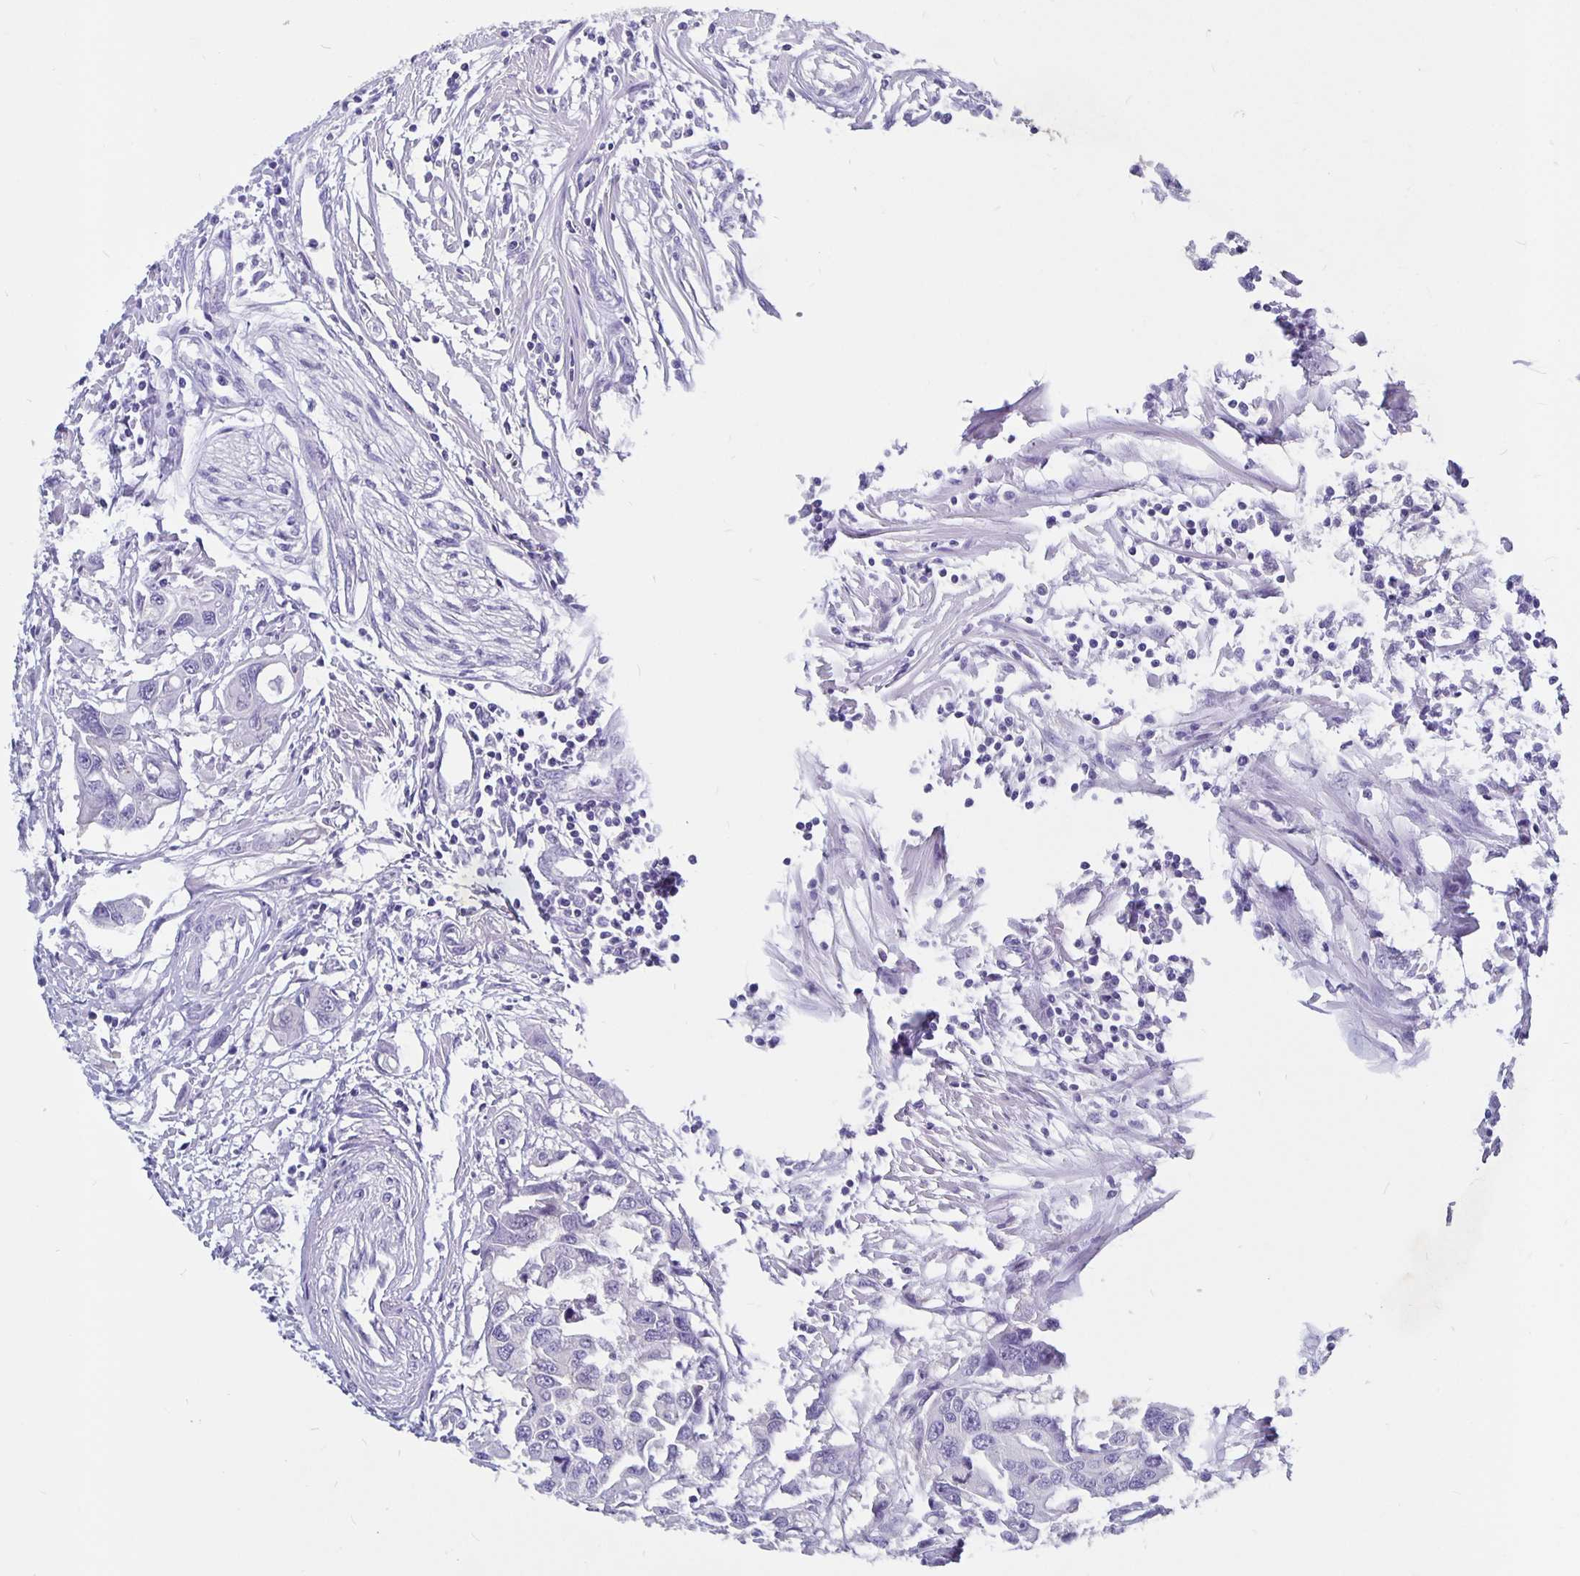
{"staining": {"intensity": "negative", "quantity": "none", "location": "none"}, "tissue": "colorectal cancer", "cell_type": "Tumor cells", "image_type": "cancer", "snomed": [{"axis": "morphology", "description": "Adenocarcinoma, NOS"}, {"axis": "topography", "description": "Colon"}], "caption": "A histopathology image of human colorectal cancer (adenocarcinoma) is negative for staining in tumor cells.", "gene": "ODF3B", "patient": {"sex": "male", "age": 77}}